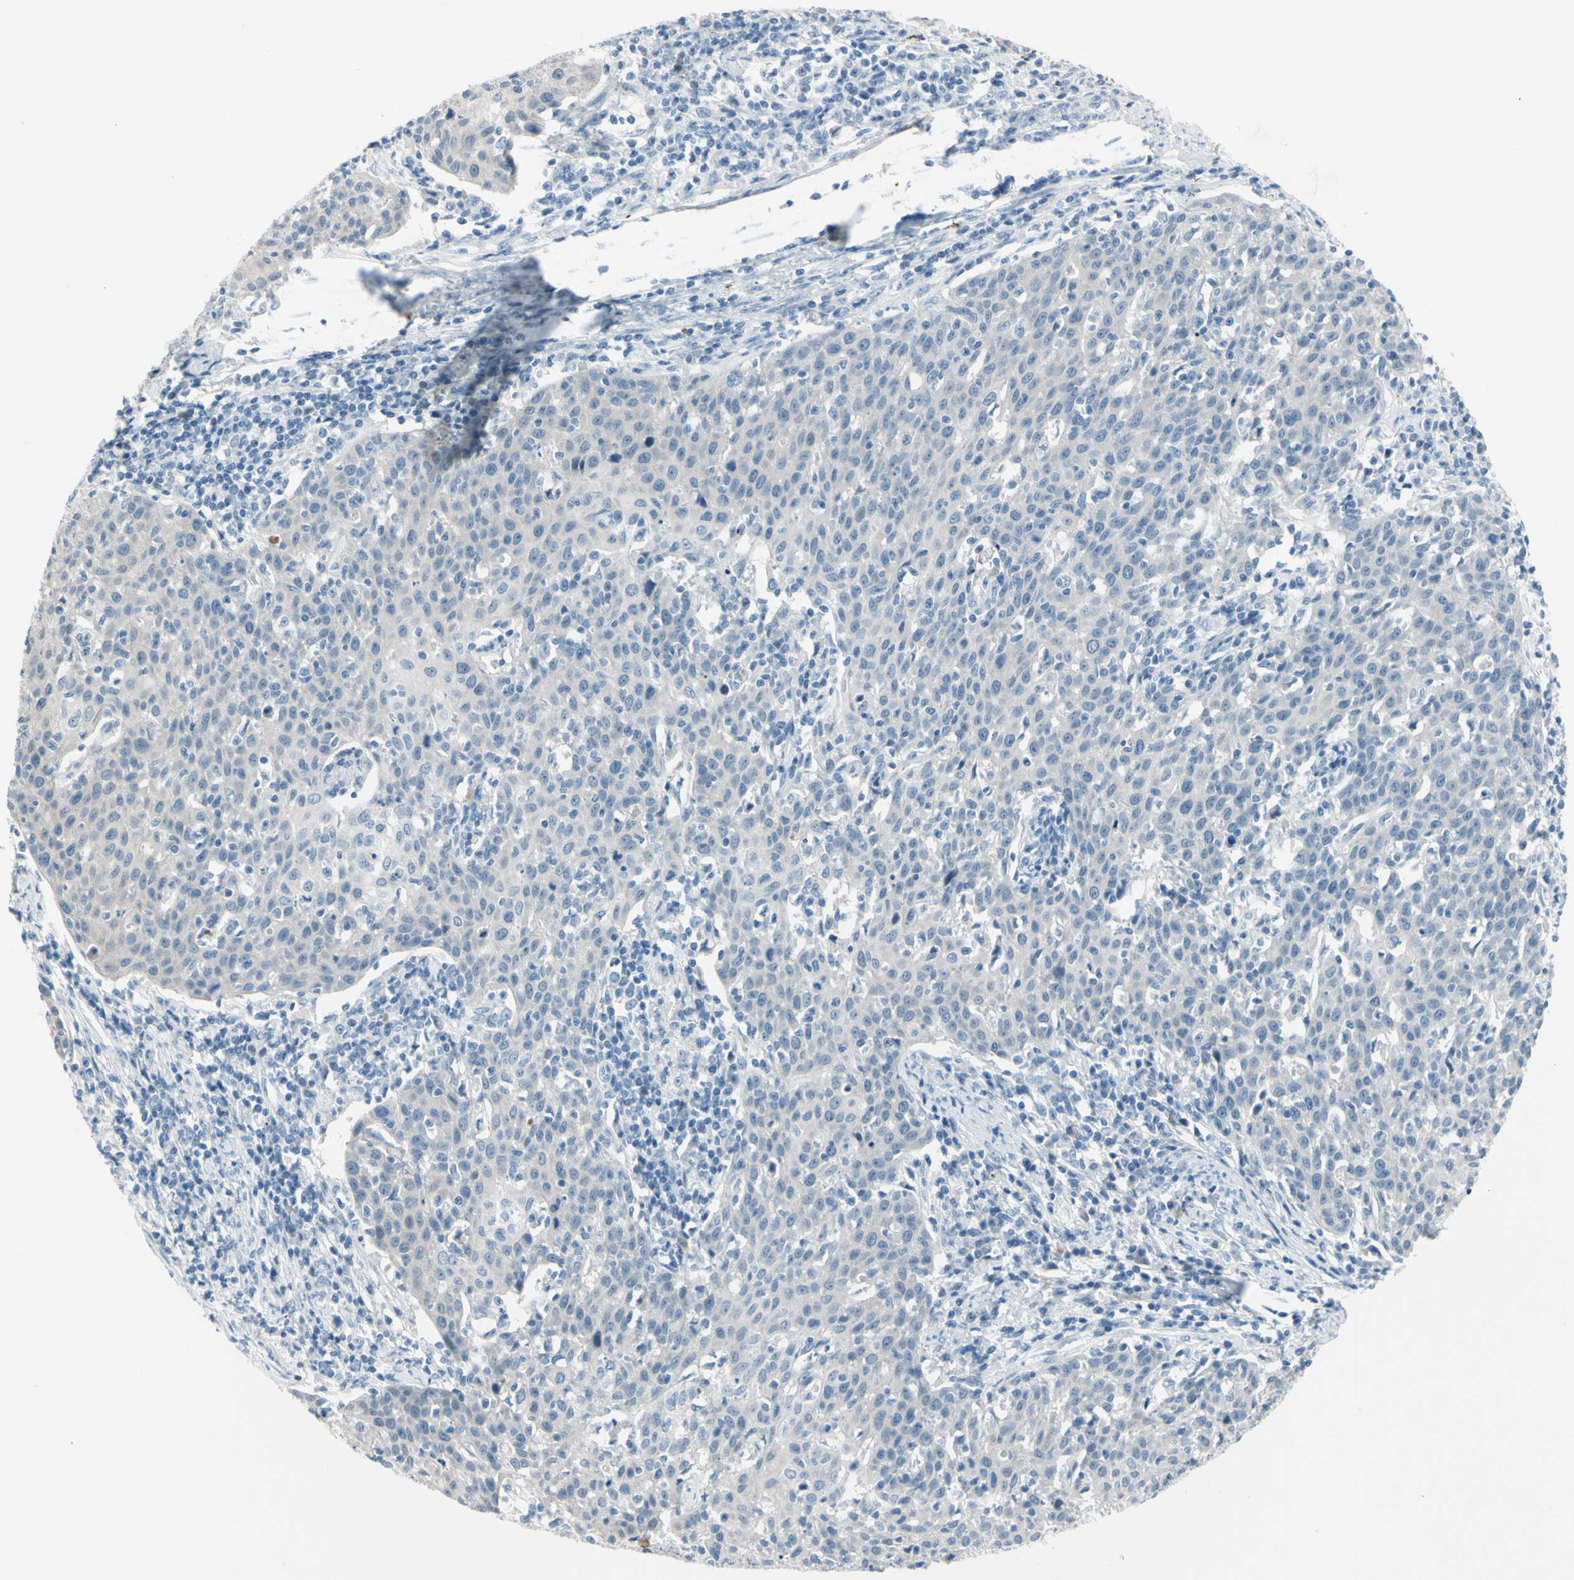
{"staining": {"intensity": "negative", "quantity": "none", "location": "none"}, "tissue": "cervical cancer", "cell_type": "Tumor cells", "image_type": "cancer", "snomed": [{"axis": "morphology", "description": "Squamous cell carcinoma, NOS"}, {"axis": "topography", "description": "Cervix"}], "caption": "Immunohistochemical staining of cervical cancer (squamous cell carcinoma) demonstrates no significant positivity in tumor cells. The staining is performed using DAB (3,3'-diaminobenzidine) brown chromogen with nuclei counter-stained in using hematoxylin.", "gene": "GPR34", "patient": {"sex": "female", "age": 38}}